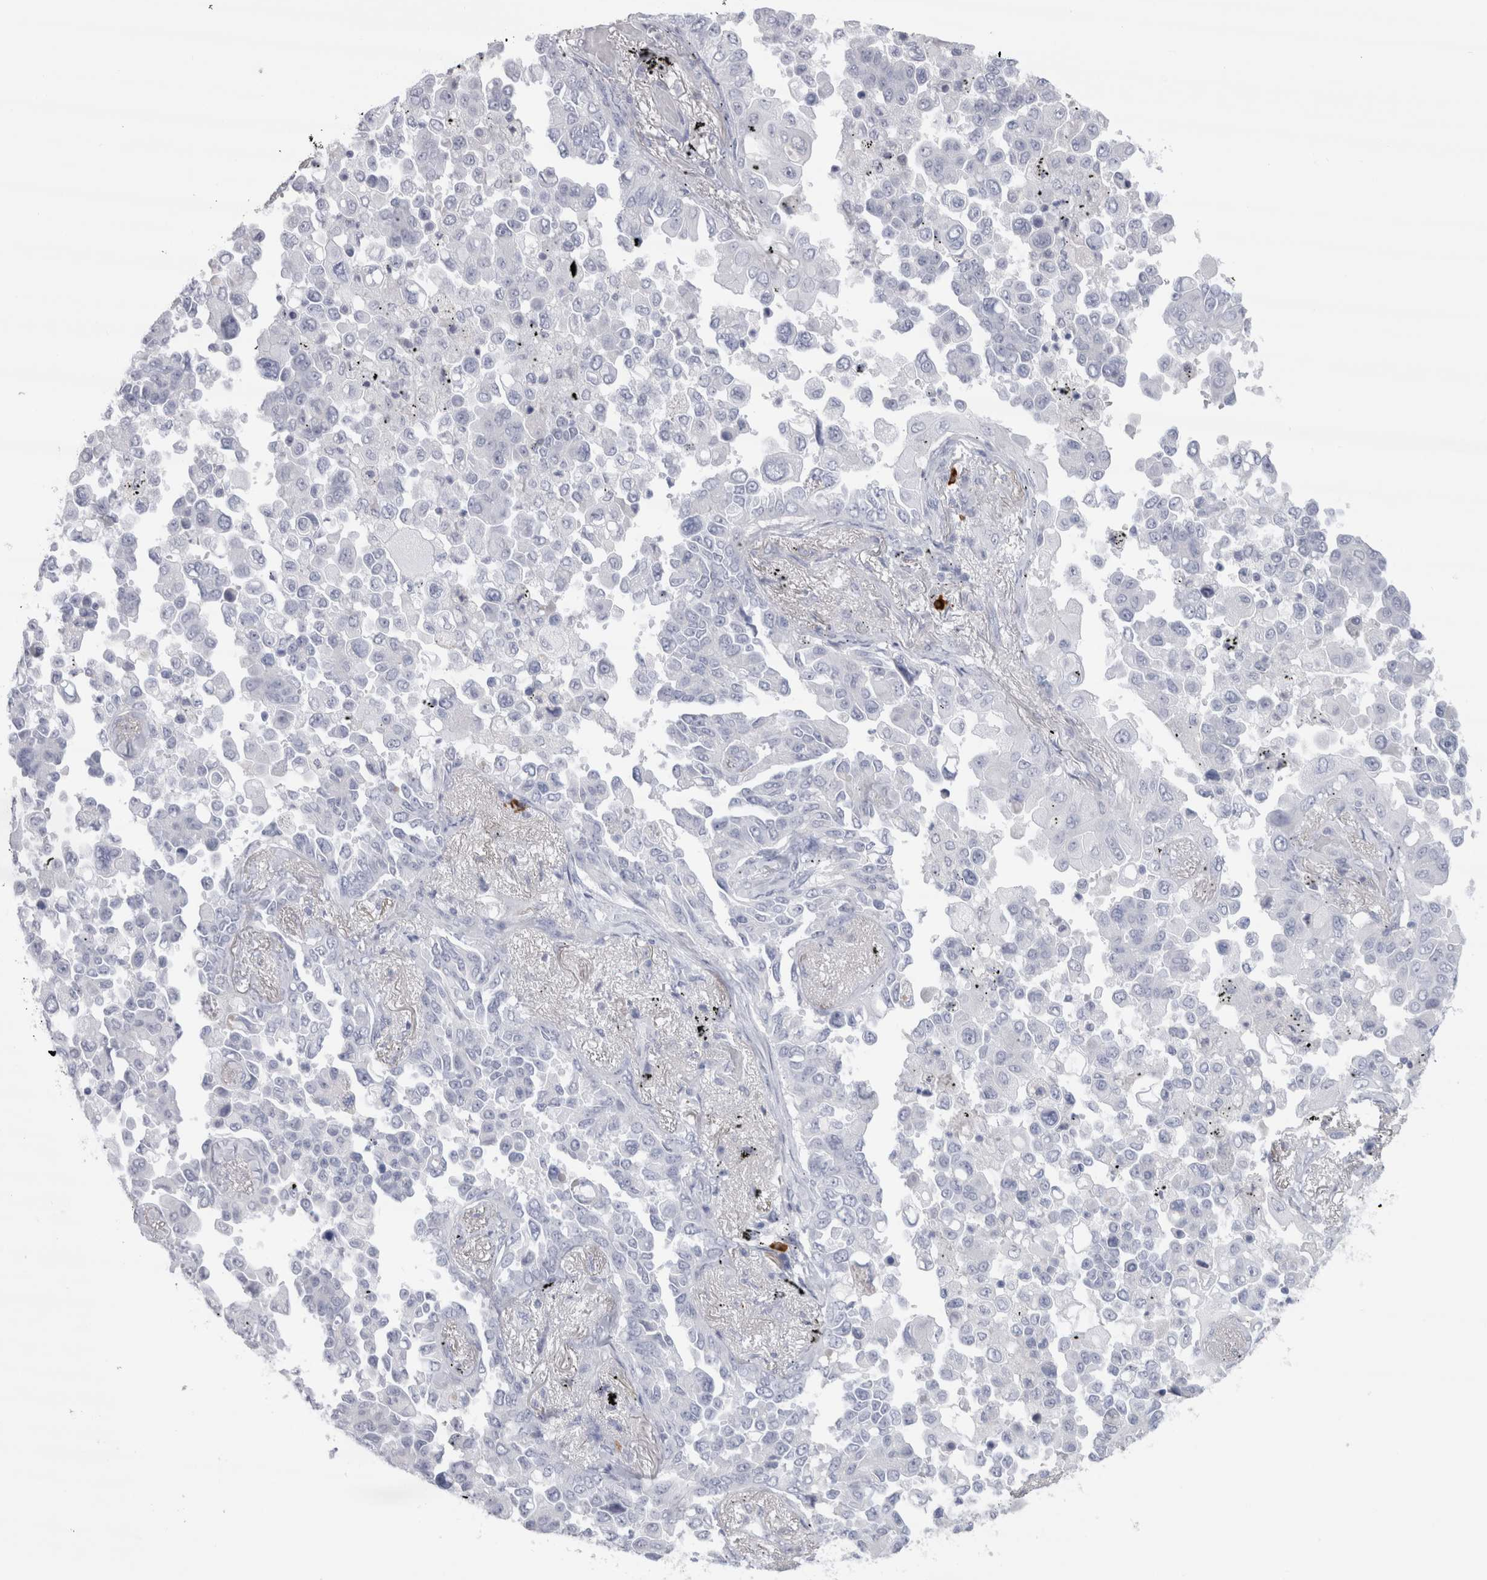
{"staining": {"intensity": "negative", "quantity": "none", "location": "none"}, "tissue": "lung cancer", "cell_type": "Tumor cells", "image_type": "cancer", "snomed": [{"axis": "morphology", "description": "Adenocarcinoma, NOS"}, {"axis": "topography", "description": "Lung"}], "caption": "An image of human lung cancer is negative for staining in tumor cells.", "gene": "CDH17", "patient": {"sex": "female", "age": 67}}